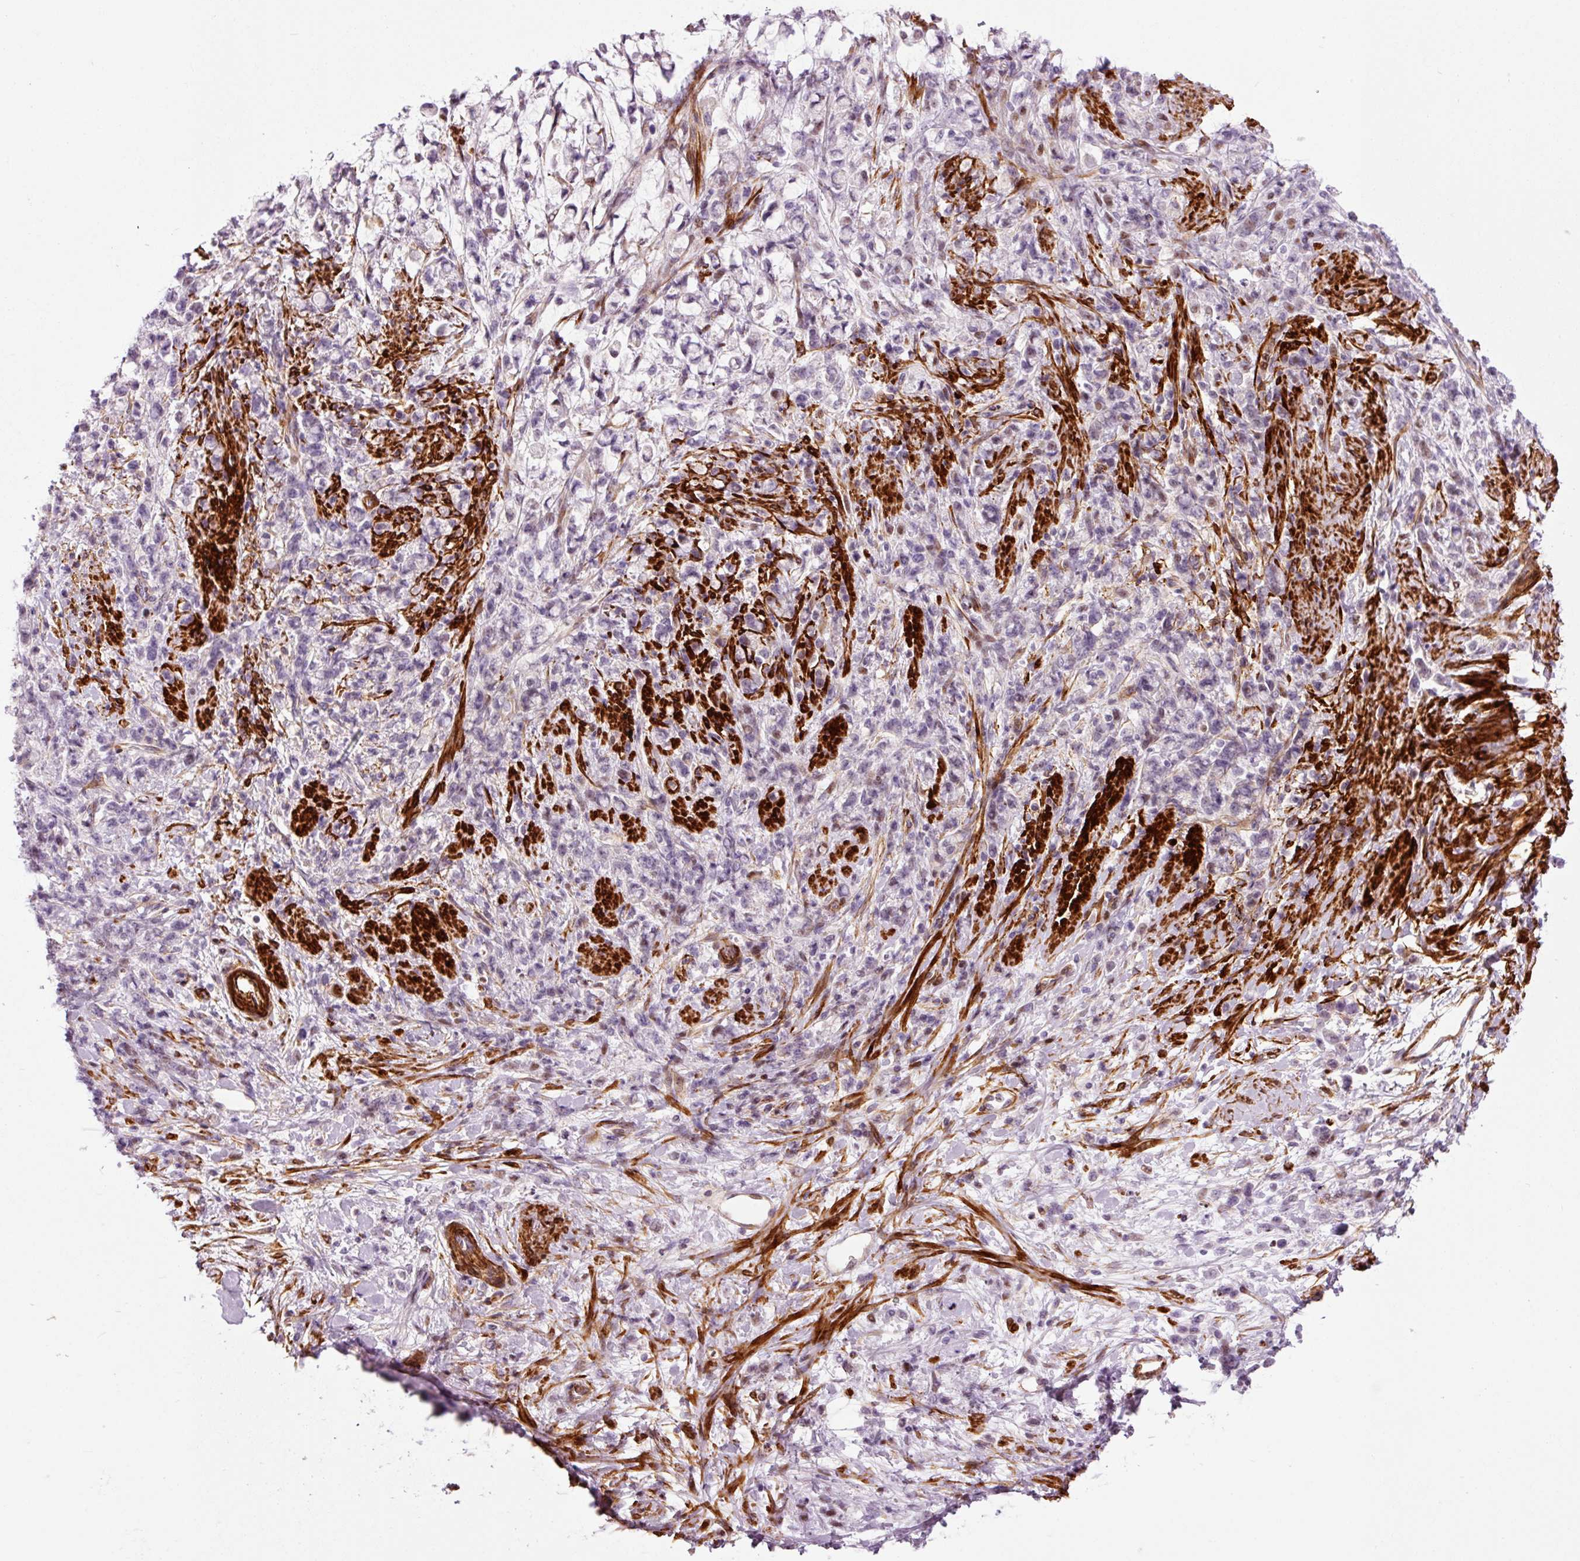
{"staining": {"intensity": "negative", "quantity": "none", "location": "none"}, "tissue": "stomach cancer", "cell_type": "Tumor cells", "image_type": "cancer", "snomed": [{"axis": "morphology", "description": "Adenocarcinoma, NOS"}, {"axis": "topography", "description": "Stomach"}], "caption": "This micrograph is of adenocarcinoma (stomach) stained with immunohistochemistry to label a protein in brown with the nuclei are counter-stained blue. There is no positivity in tumor cells.", "gene": "ANKRD20A1", "patient": {"sex": "female", "age": 60}}